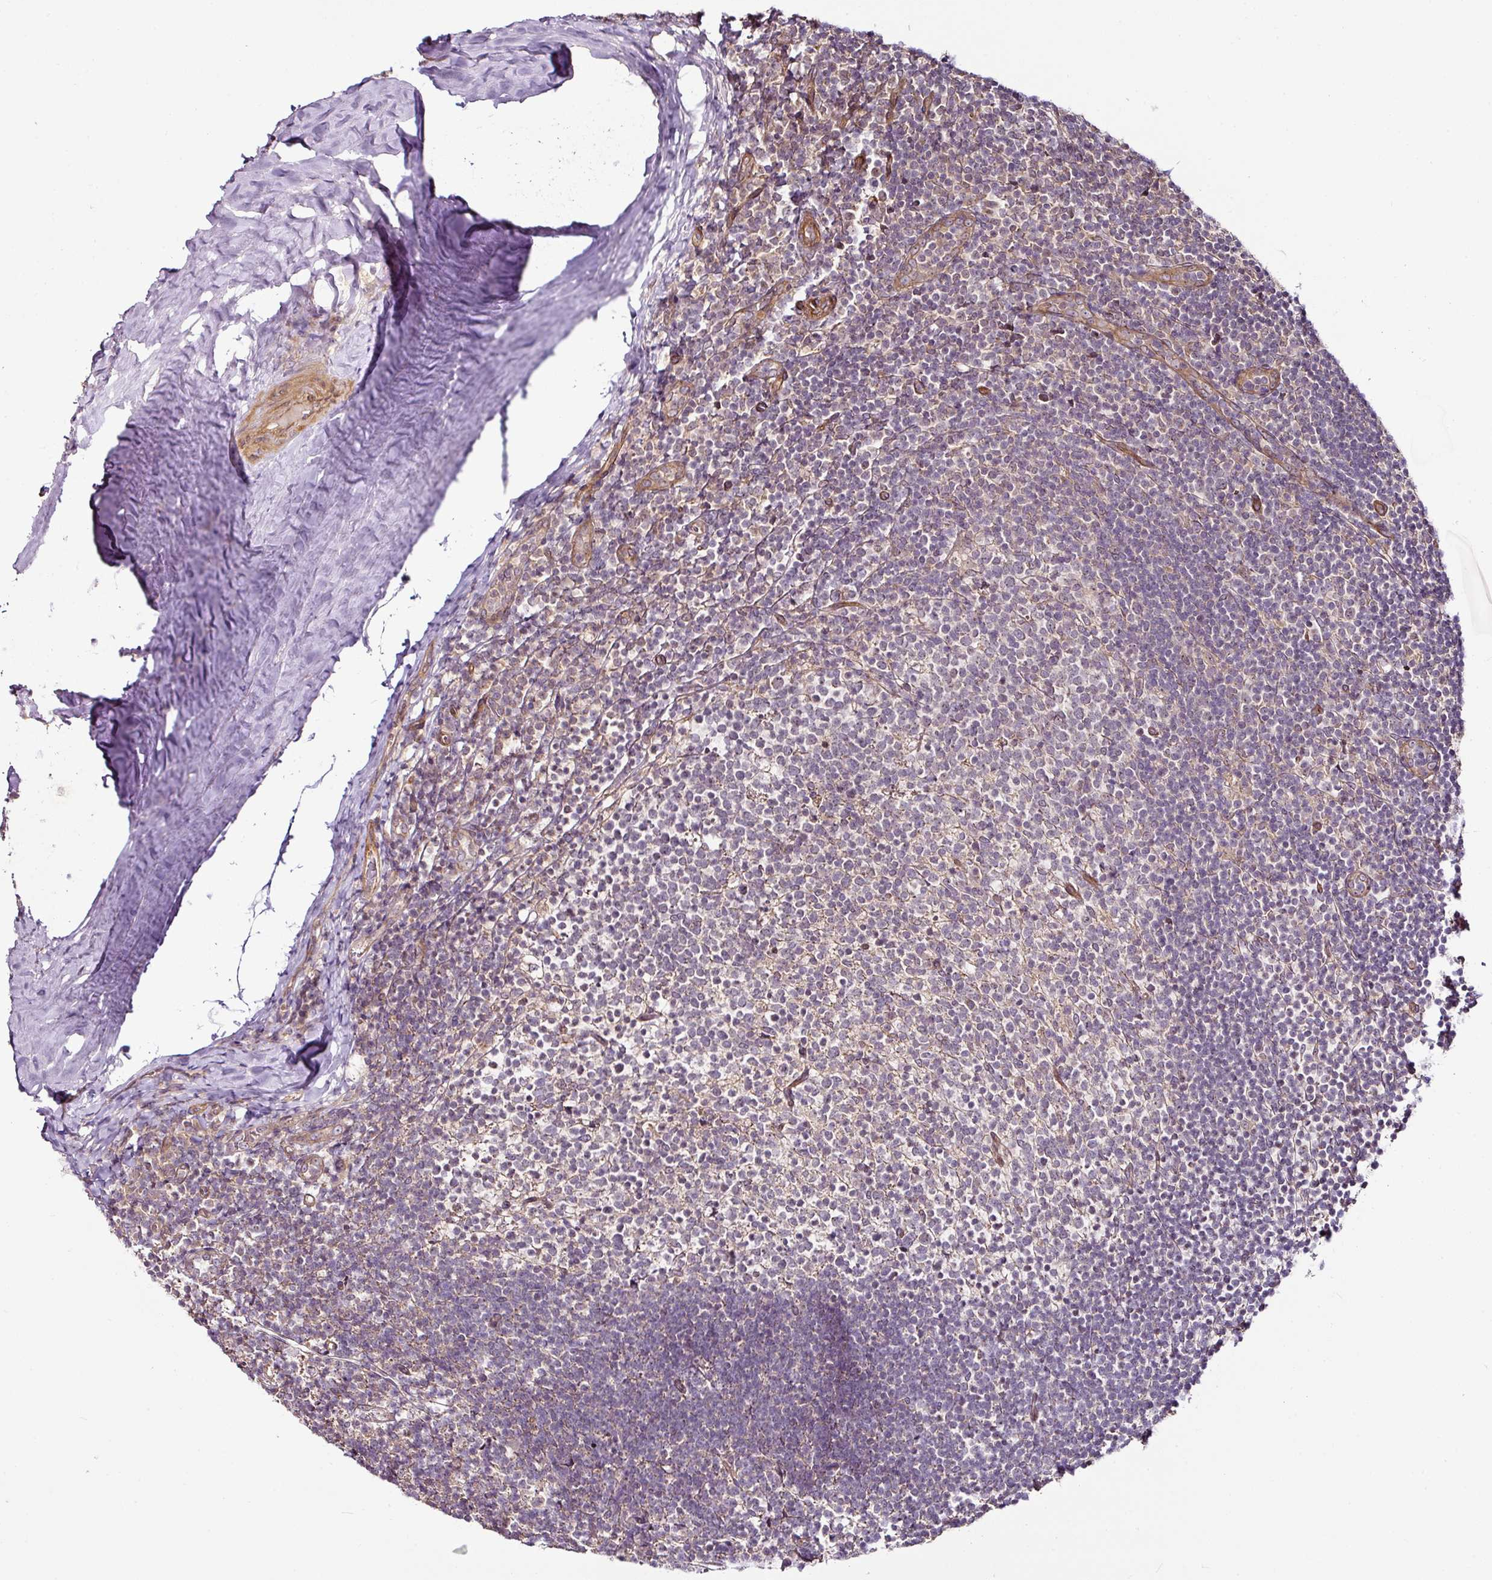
{"staining": {"intensity": "negative", "quantity": "none", "location": "none"}, "tissue": "tonsil", "cell_type": "Germinal center cells", "image_type": "normal", "snomed": [{"axis": "morphology", "description": "Normal tissue, NOS"}, {"axis": "topography", "description": "Tonsil"}], "caption": "Immunohistochemistry (IHC) histopathology image of unremarkable tonsil: tonsil stained with DAB demonstrates no significant protein positivity in germinal center cells. (Immunohistochemistry, brightfield microscopy, high magnification).", "gene": "DCAF13", "patient": {"sex": "female", "age": 10}}